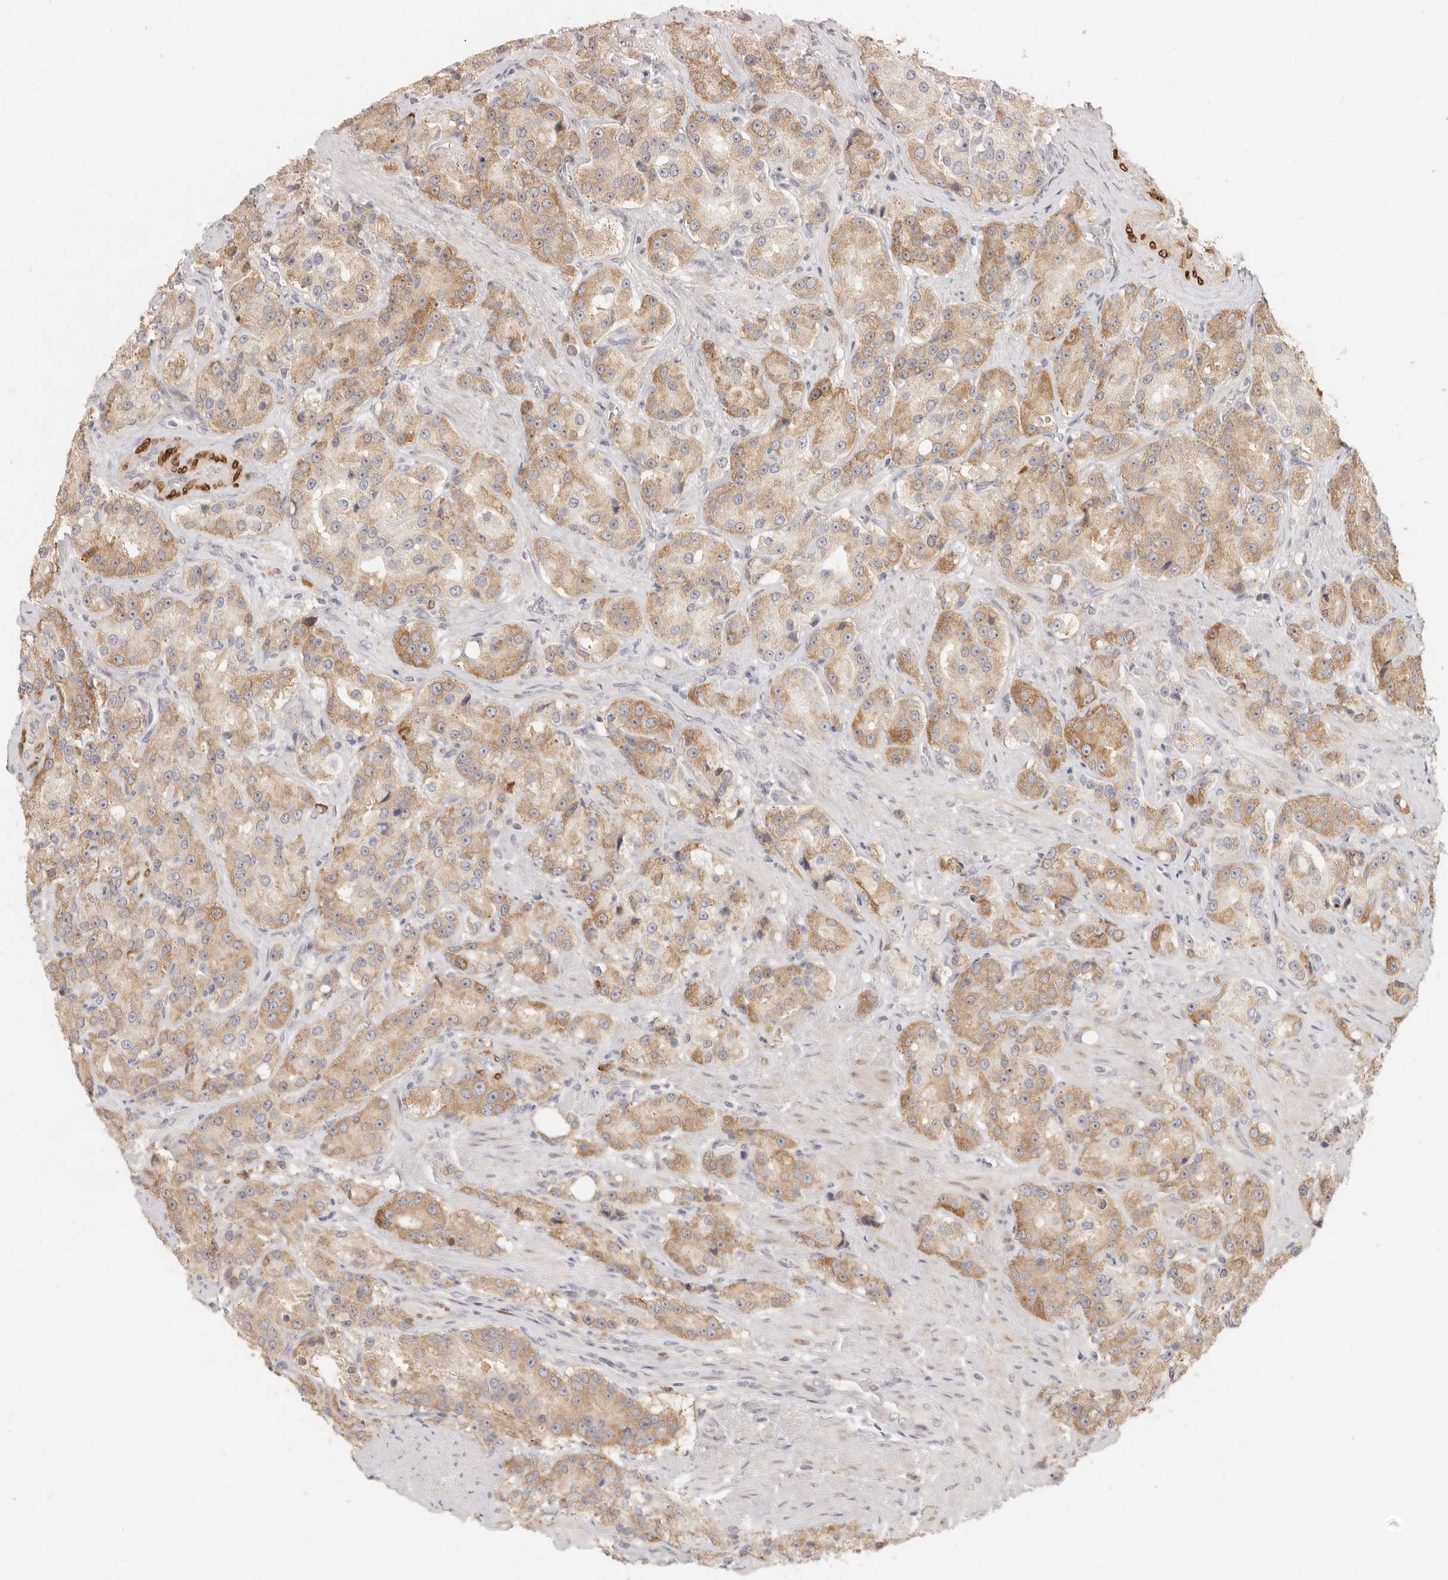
{"staining": {"intensity": "moderate", "quantity": ">75%", "location": "cytoplasmic/membranous"}, "tissue": "prostate cancer", "cell_type": "Tumor cells", "image_type": "cancer", "snomed": [{"axis": "morphology", "description": "Adenocarcinoma, High grade"}, {"axis": "topography", "description": "Prostate"}], "caption": "Prostate cancer (high-grade adenocarcinoma) stained for a protein displays moderate cytoplasmic/membranous positivity in tumor cells. The protein is stained brown, and the nuclei are stained in blue (DAB IHC with brightfield microscopy, high magnification).", "gene": "PABPC4", "patient": {"sex": "male", "age": 60}}